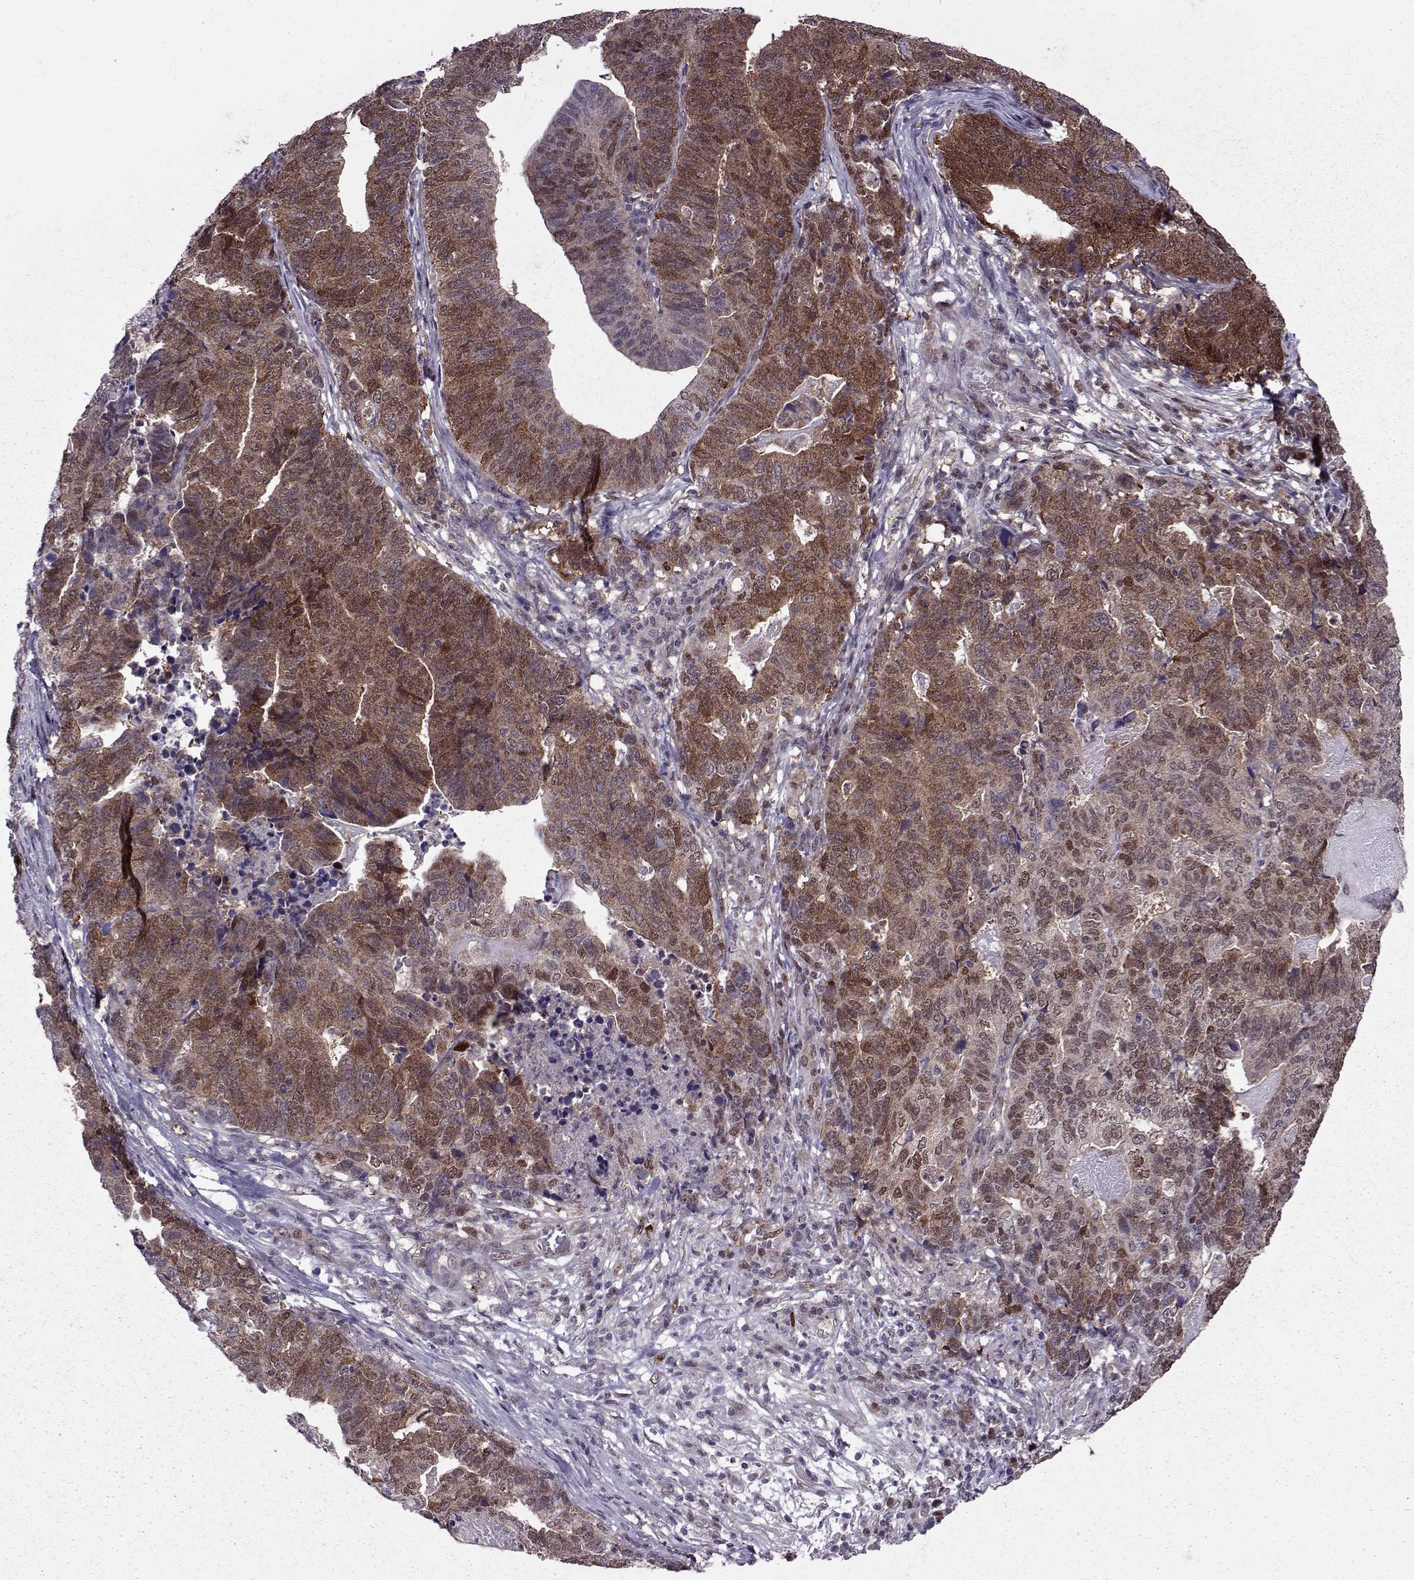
{"staining": {"intensity": "moderate", "quantity": "25%-75%", "location": "cytoplasmic/membranous,nuclear"}, "tissue": "stomach cancer", "cell_type": "Tumor cells", "image_type": "cancer", "snomed": [{"axis": "morphology", "description": "Adenocarcinoma, NOS"}, {"axis": "topography", "description": "Stomach, upper"}], "caption": "Adenocarcinoma (stomach) tissue displays moderate cytoplasmic/membranous and nuclear staining in about 25%-75% of tumor cells, visualized by immunohistochemistry.", "gene": "CDK4", "patient": {"sex": "female", "age": 67}}